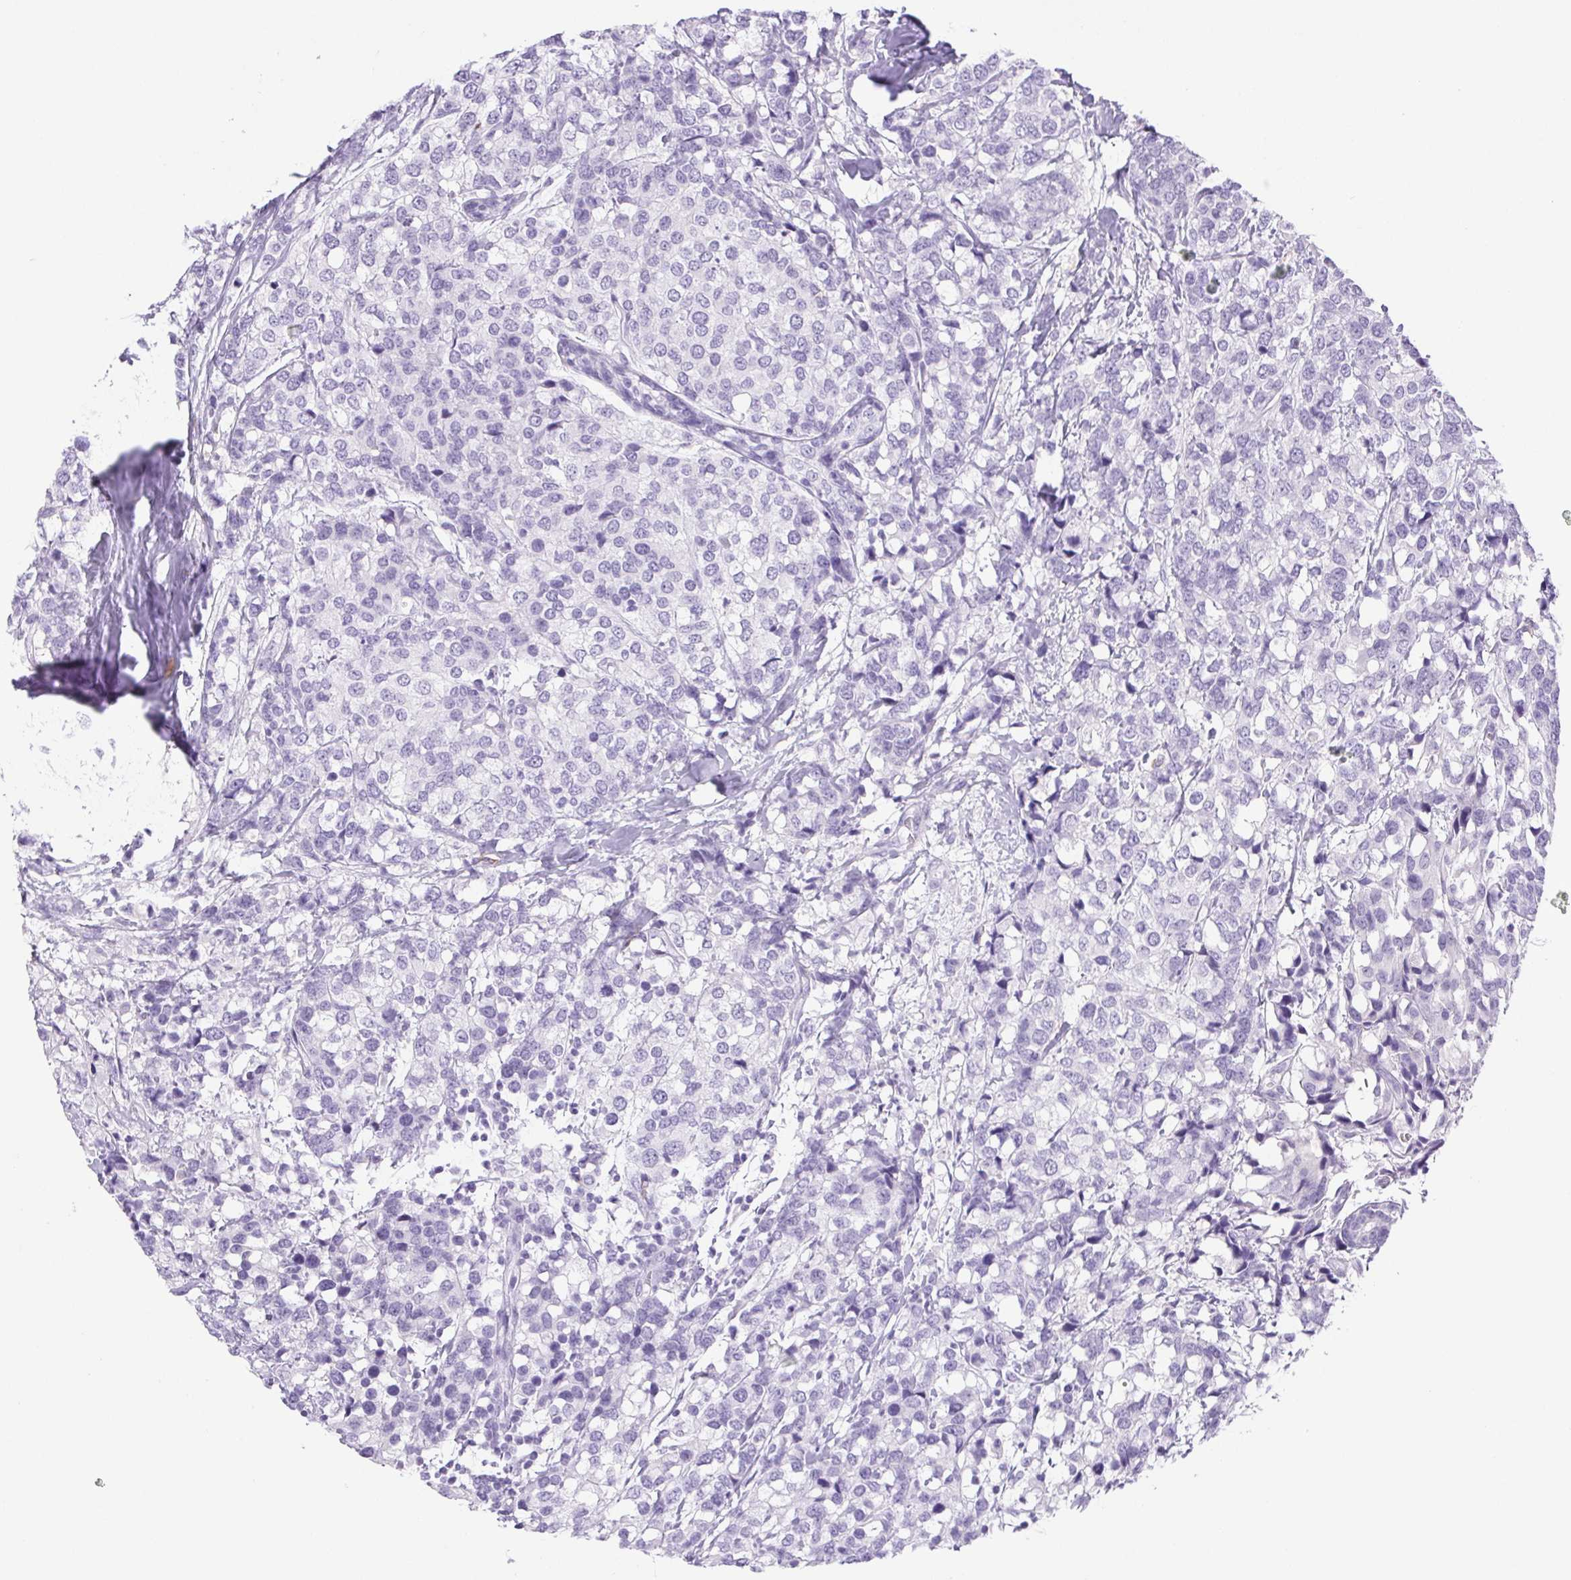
{"staining": {"intensity": "negative", "quantity": "none", "location": "none"}, "tissue": "breast cancer", "cell_type": "Tumor cells", "image_type": "cancer", "snomed": [{"axis": "morphology", "description": "Lobular carcinoma"}, {"axis": "topography", "description": "Breast"}], "caption": "Immunohistochemistry of human breast lobular carcinoma shows no expression in tumor cells.", "gene": "PAPPA2", "patient": {"sex": "female", "age": 59}}